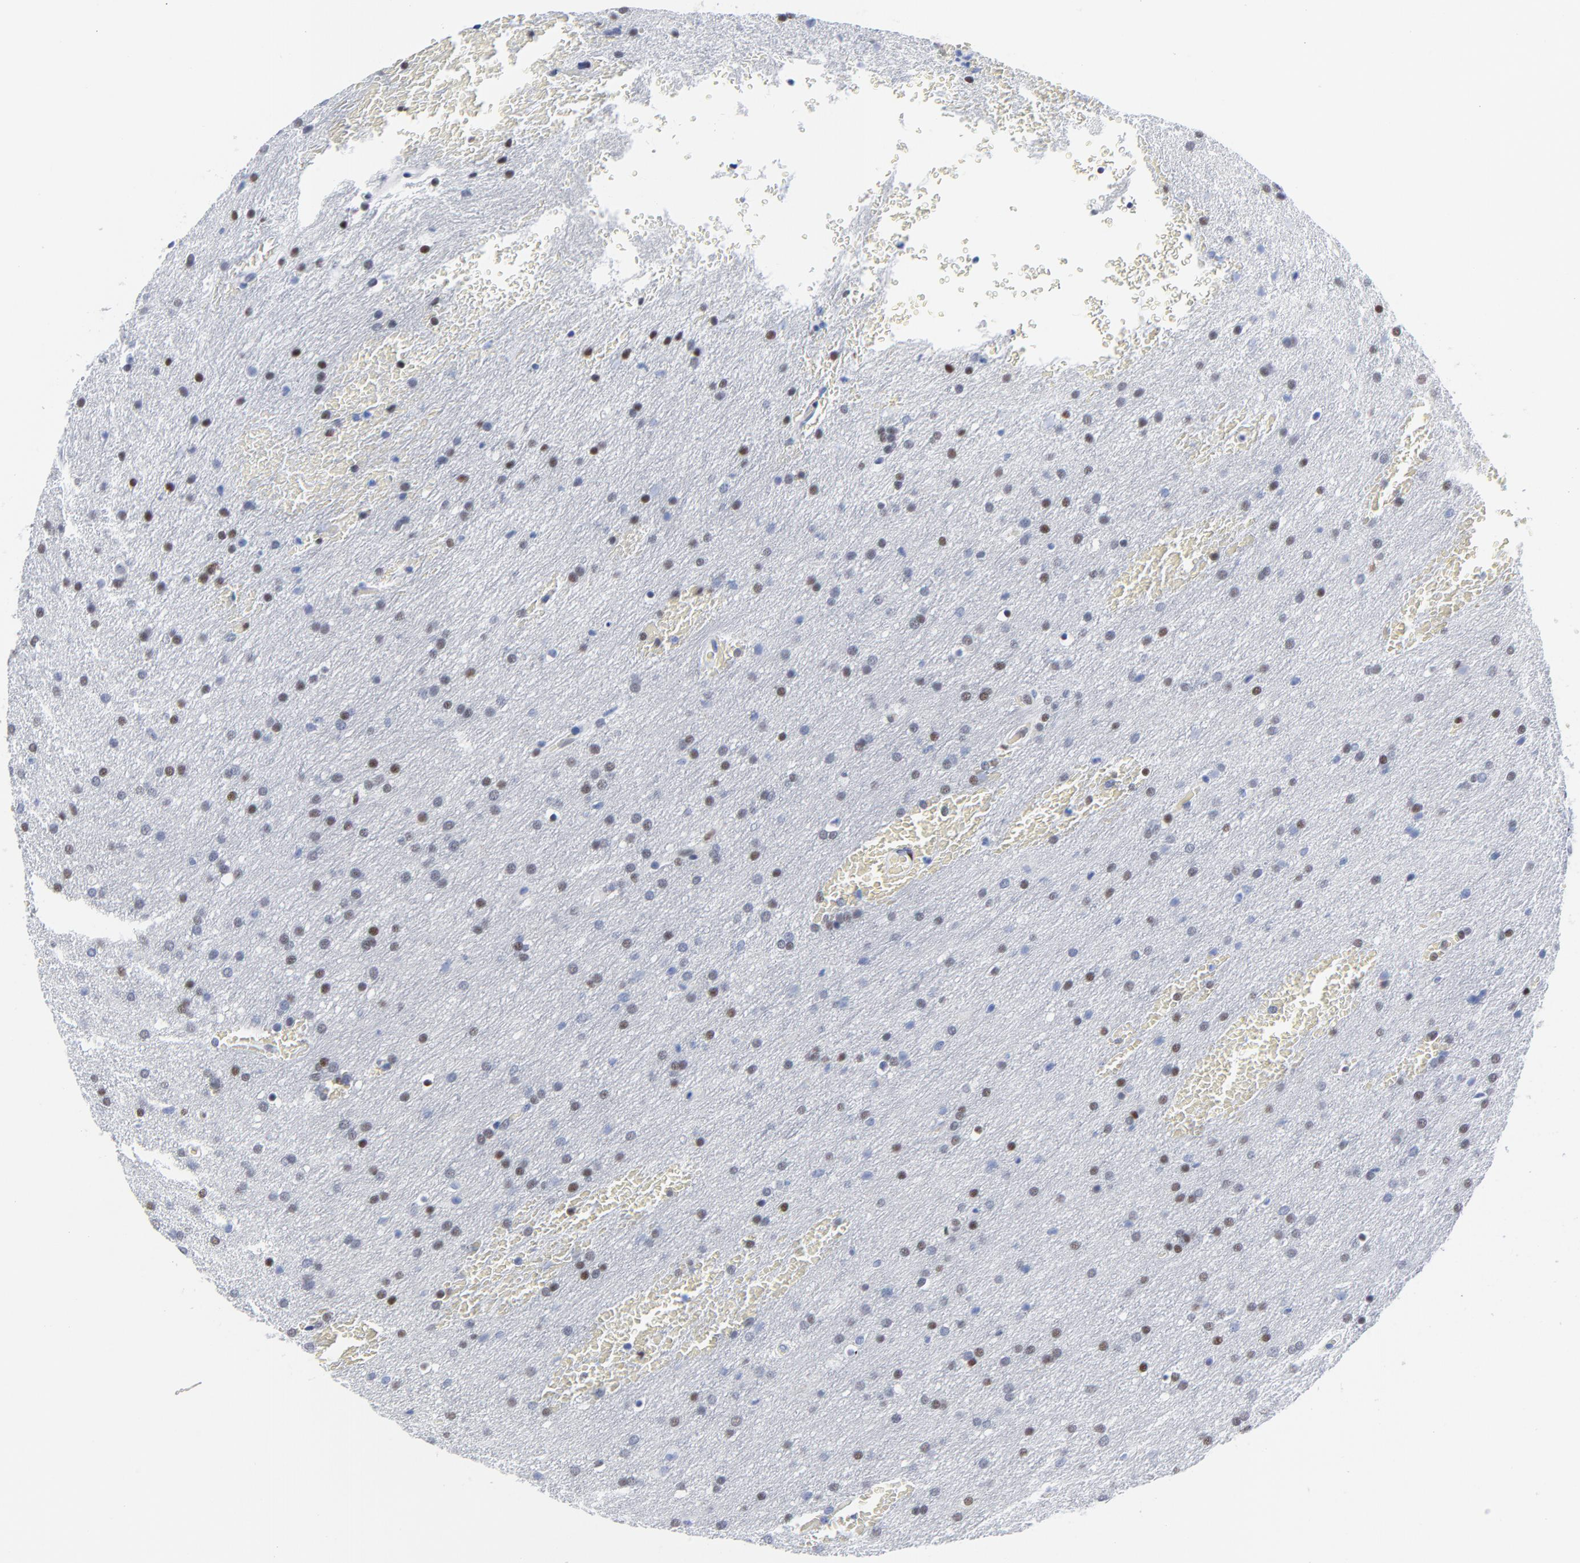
{"staining": {"intensity": "weak", "quantity": "25%-75%", "location": "nuclear"}, "tissue": "glioma", "cell_type": "Tumor cells", "image_type": "cancer", "snomed": [{"axis": "morphology", "description": "Glioma, malignant, Low grade"}, {"axis": "topography", "description": "Brain"}], "caption": "Protein staining of malignant low-grade glioma tissue demonstrates weak nuclear expression in approximately 25%-75% of tumor cells.", "gene": "JUN", "patient": {"sex": "female", "age": 32}}